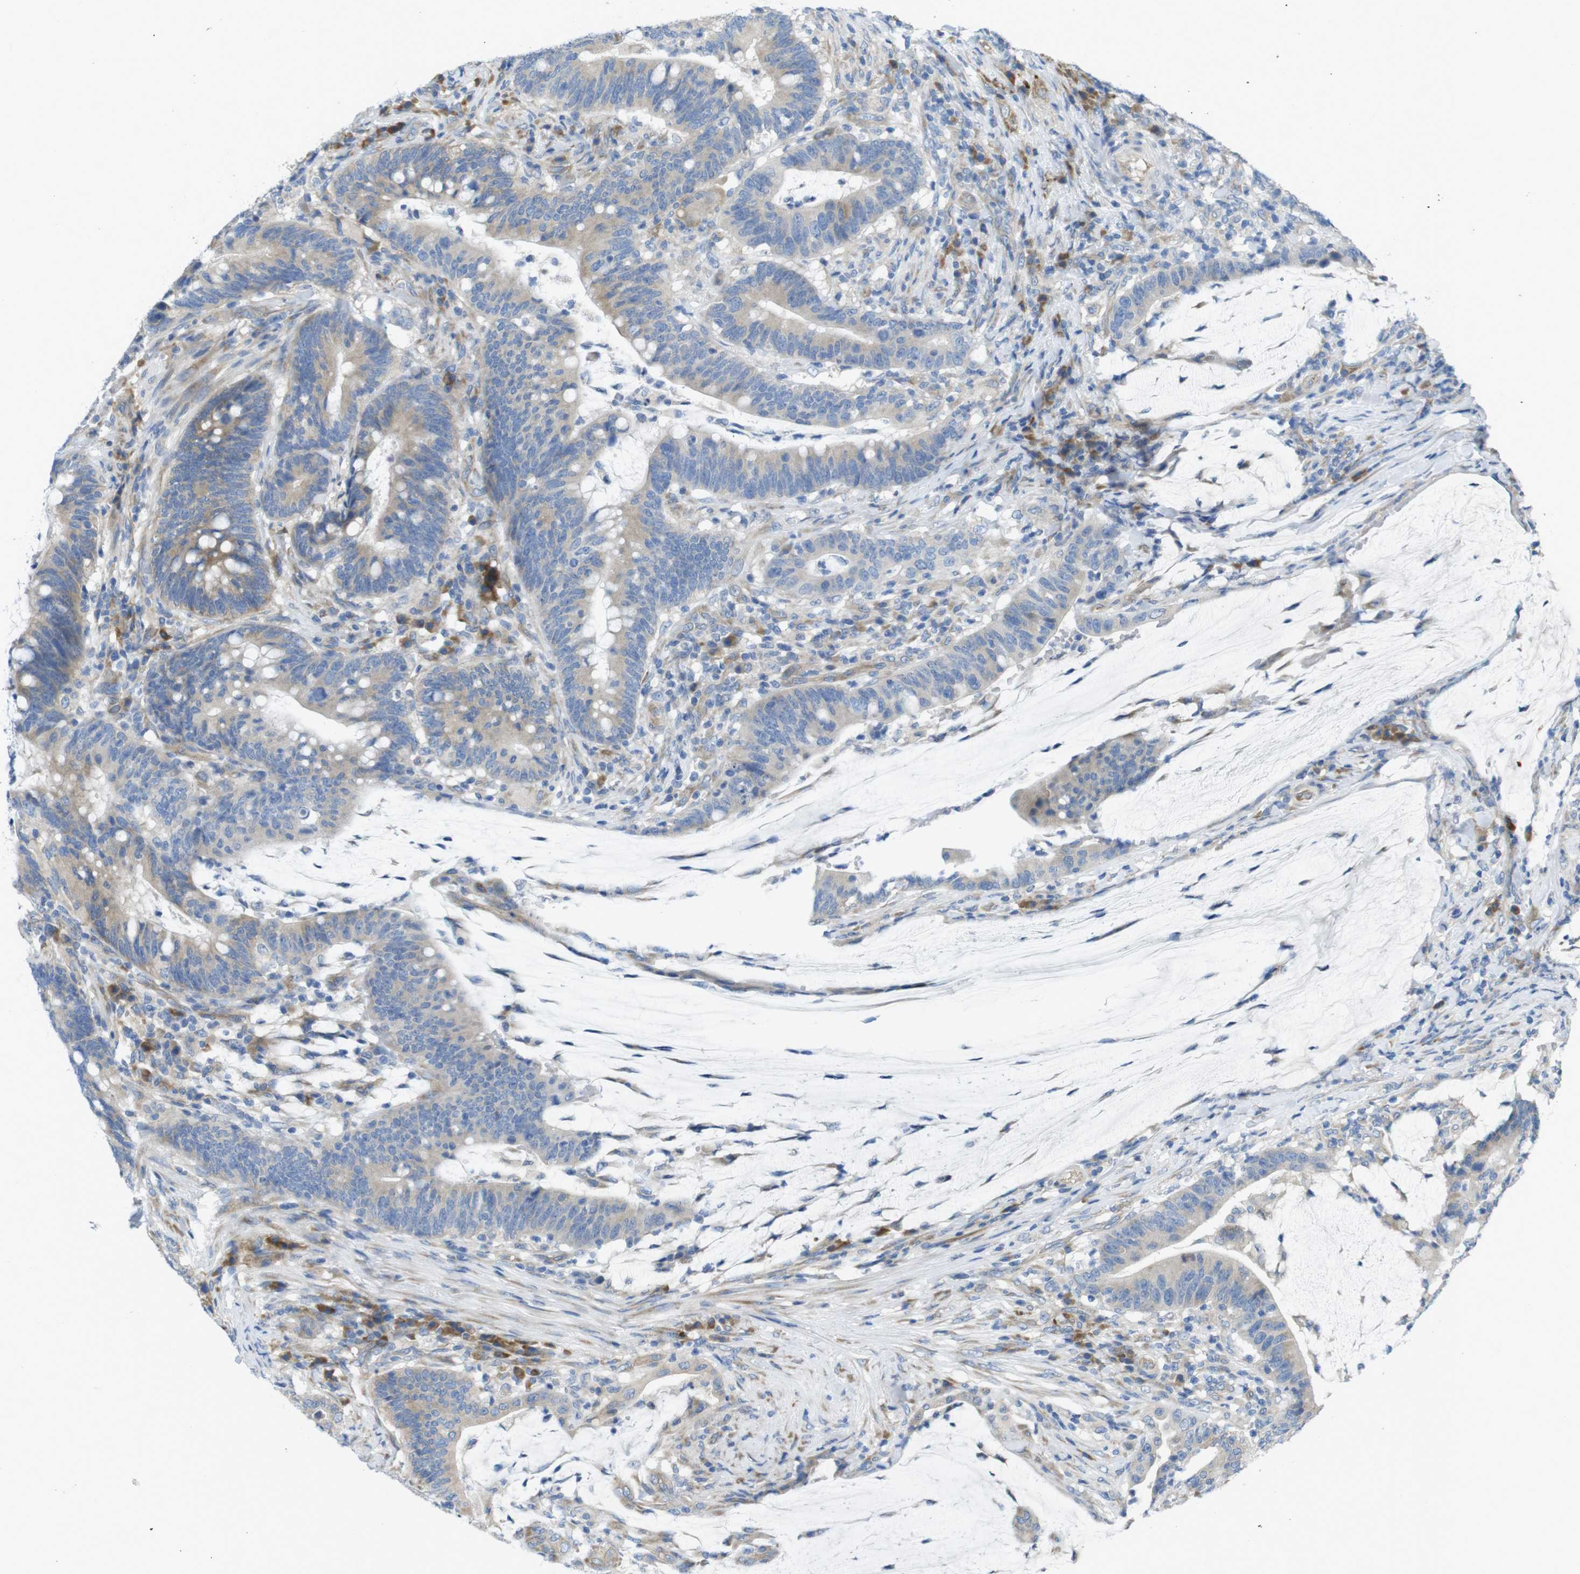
{"staining": {"intensity": "weak", "quantity": ">75%", "location": "cytoplasmic/membranous"}, "tissue": "colorectal cancer", "cell_type": "Tumor cells", "image_type": "cancer", "snomed": [{"axis": "morphology", "description": "Normal tissue, NOS"}, {"axis": "morphology", "description": "Adenocarcinoma, NOS"}, {"axis": "topography", "description": "Colon"}], "caption": "Colorectal cancer (adenocarcinoma) stained for a protein shows weak cytoplasmic/membranous positivity in tumor cells.", "gene": "TMEM234", "patient": {"sex": "female", "age": 66}}